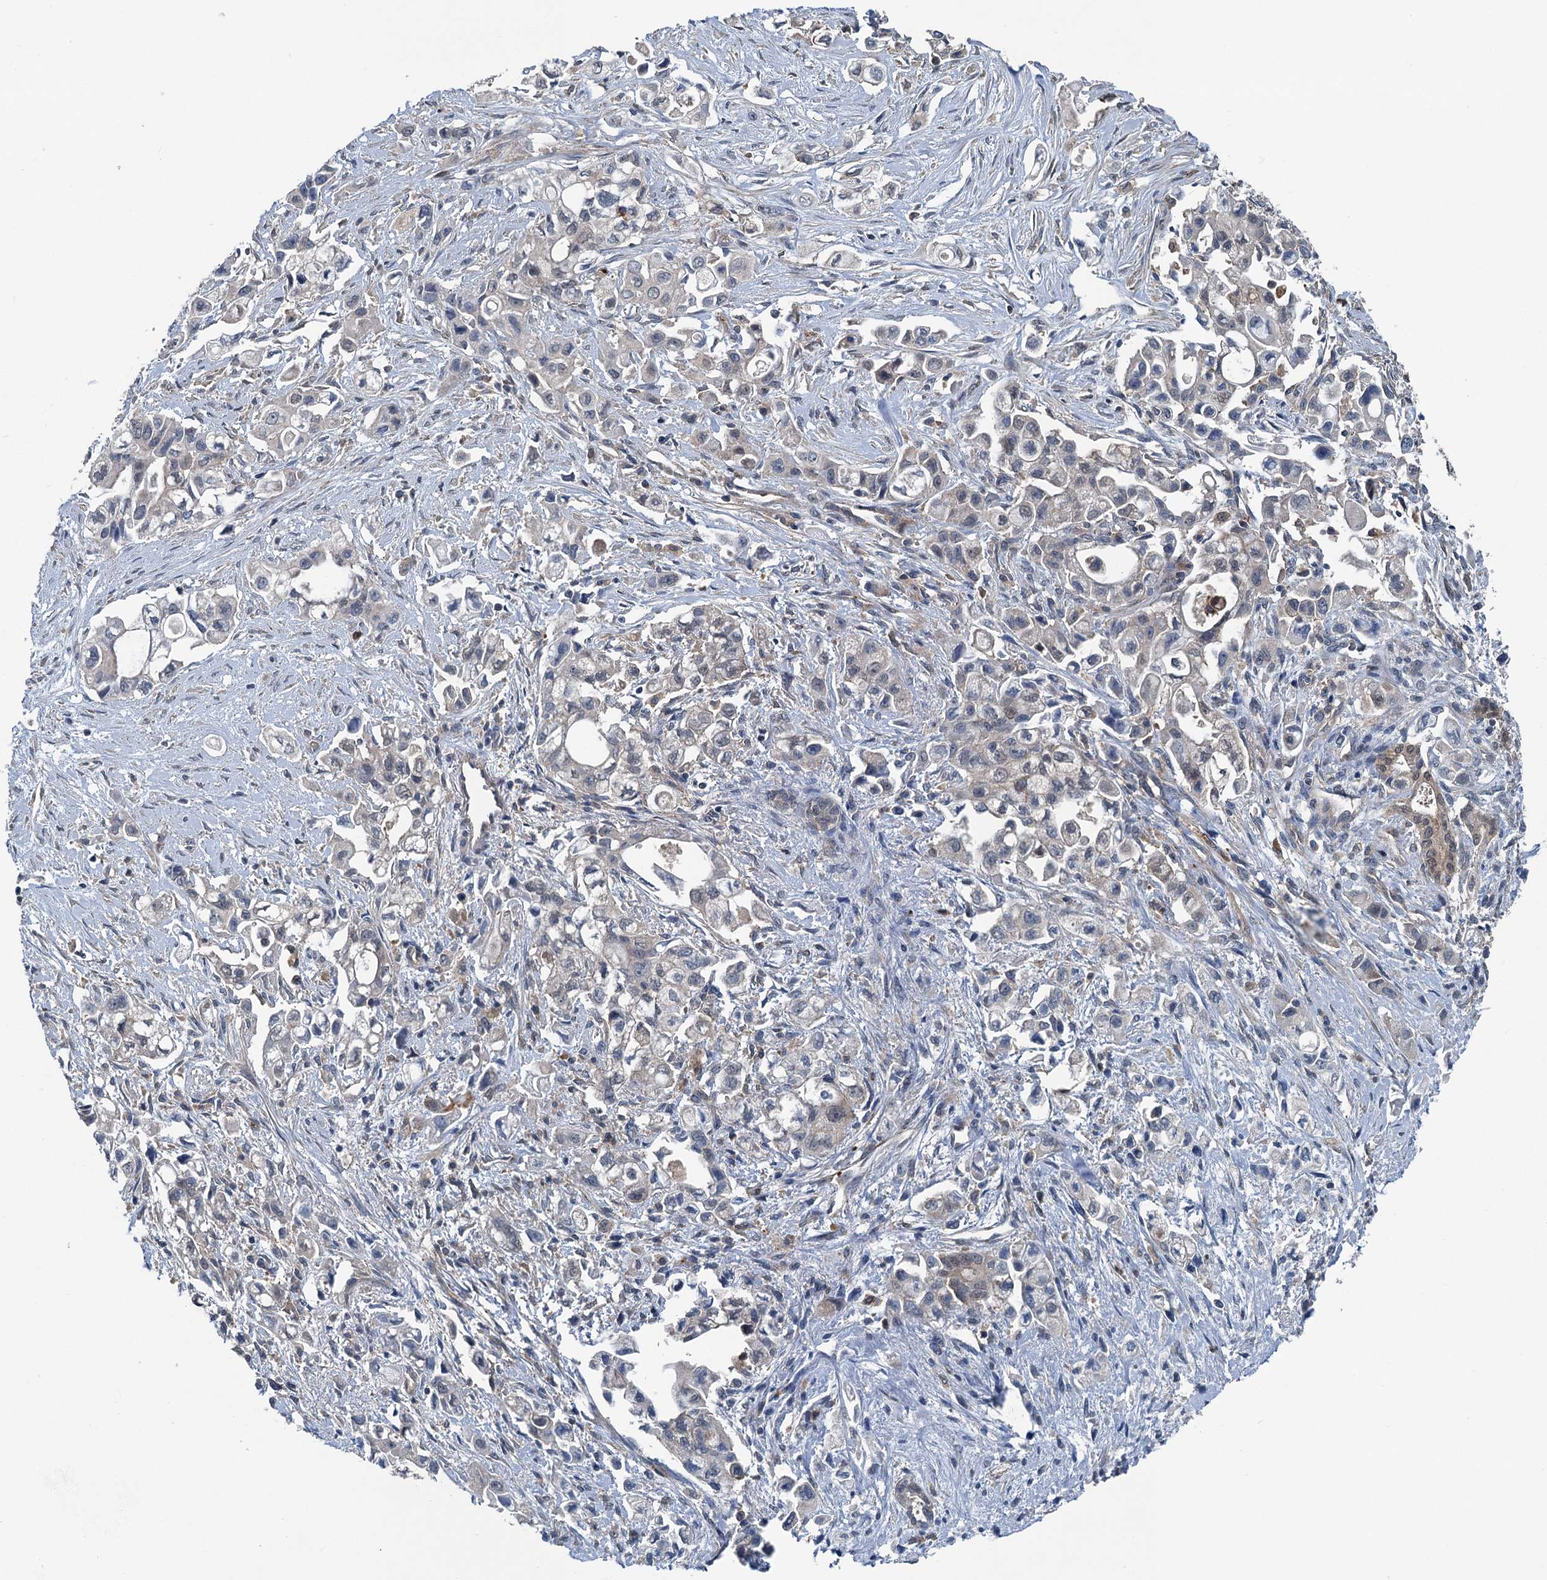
{"staining": {"intensity": "negative", "quantity": "none", "location": "none"}, "tissue": "pancreatic cancer", "cell_type": "Tumor cells", "image_type": "cancer", "snomed": [{"axis": "morphology", "description": "Adenocarcinoma, NOS"}, {"axis": "topography", "description": "Pancreas"}], "caption": "Image shows no significant protein expression in tumor cells of adenocarcinoma (pancreatic).", "gene": "GCLM", "patient": {"sex": "female", "age": 66}}